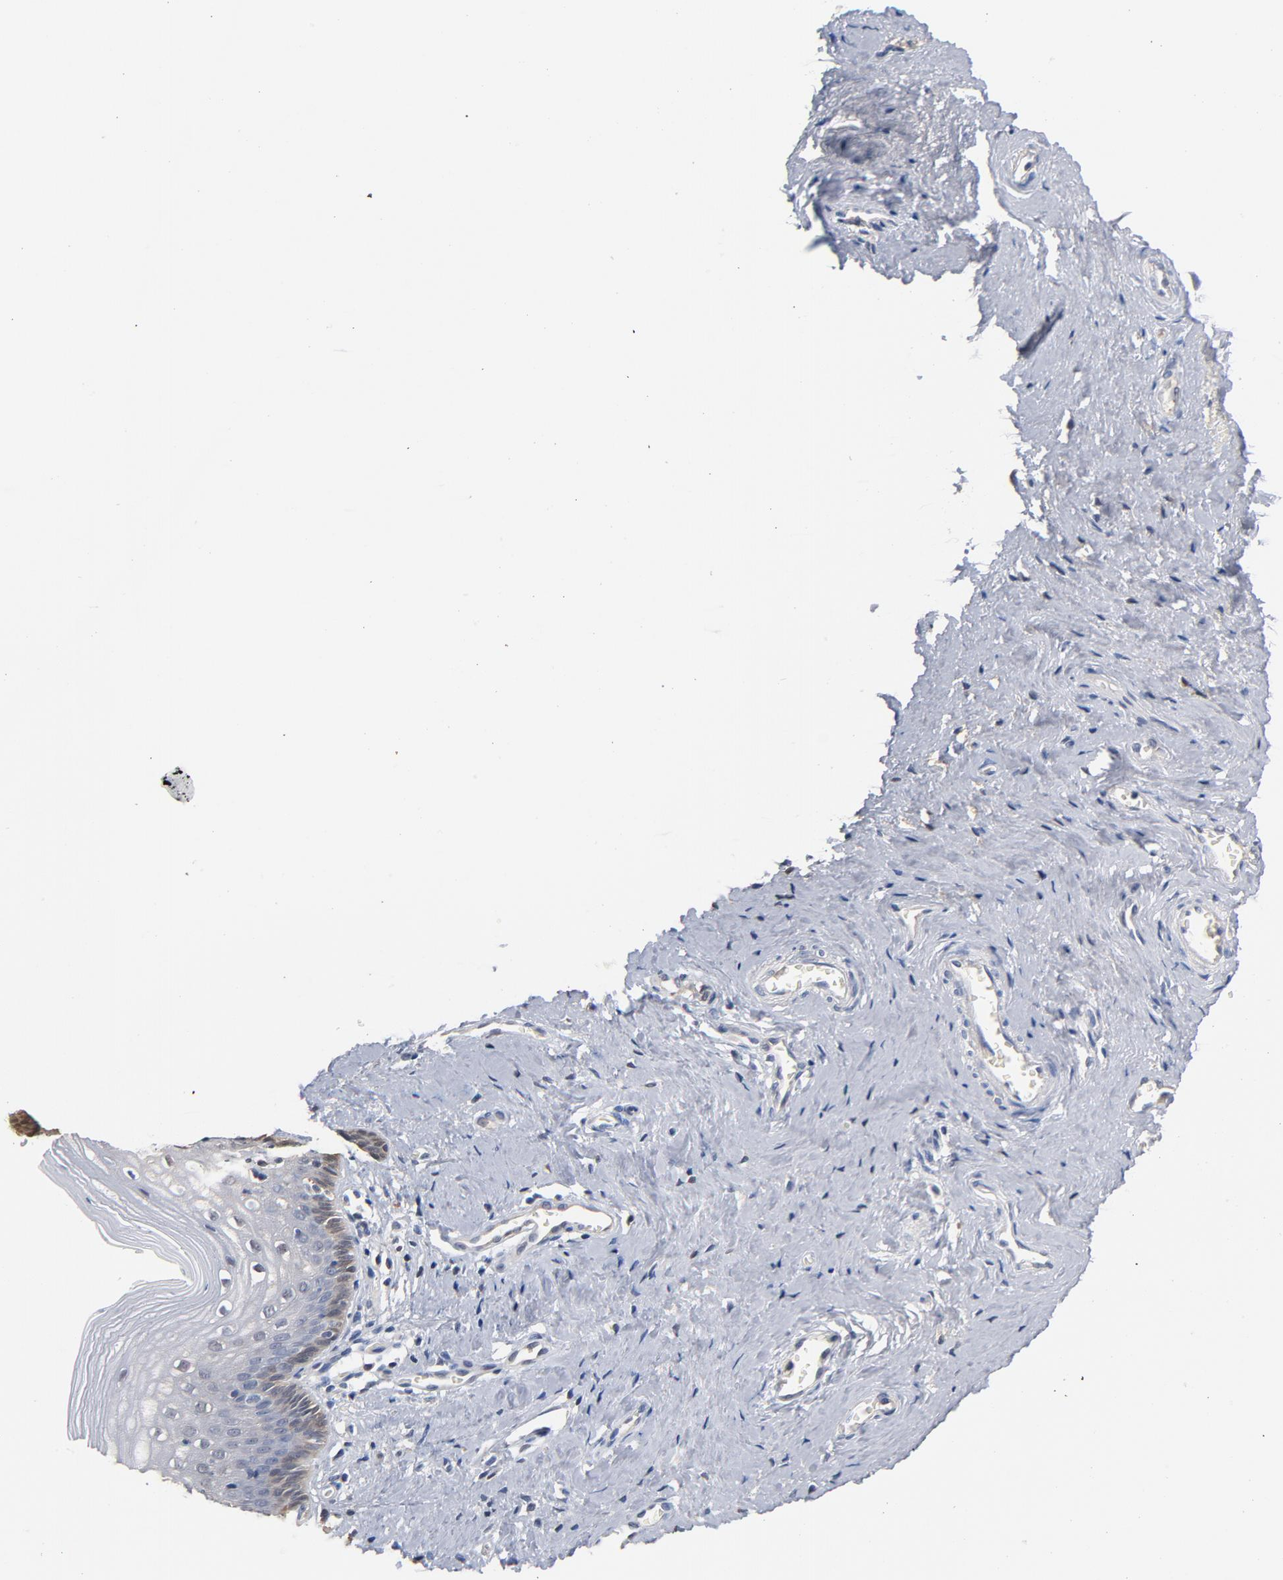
{"staining": {"intensity": "weak", "quantity": "<25%", "location": "cytoplasmic/membranous"}, "tissue": "vagina", "cell_type": "Squamous epithelial cells", "image_type": "normal", "snomed": [{"axis": "morphology", "description": "Normal tissue, NOS"}, {"axis": "topography", "description": "Vagina"}], "caption": "IHC photomicrograph of benign human vagina stained for a protein (brown), which reveals no positivity in squamous epithelial cells.", "gene": "MIF", "patient": {"sex": "female", "age": 46}}